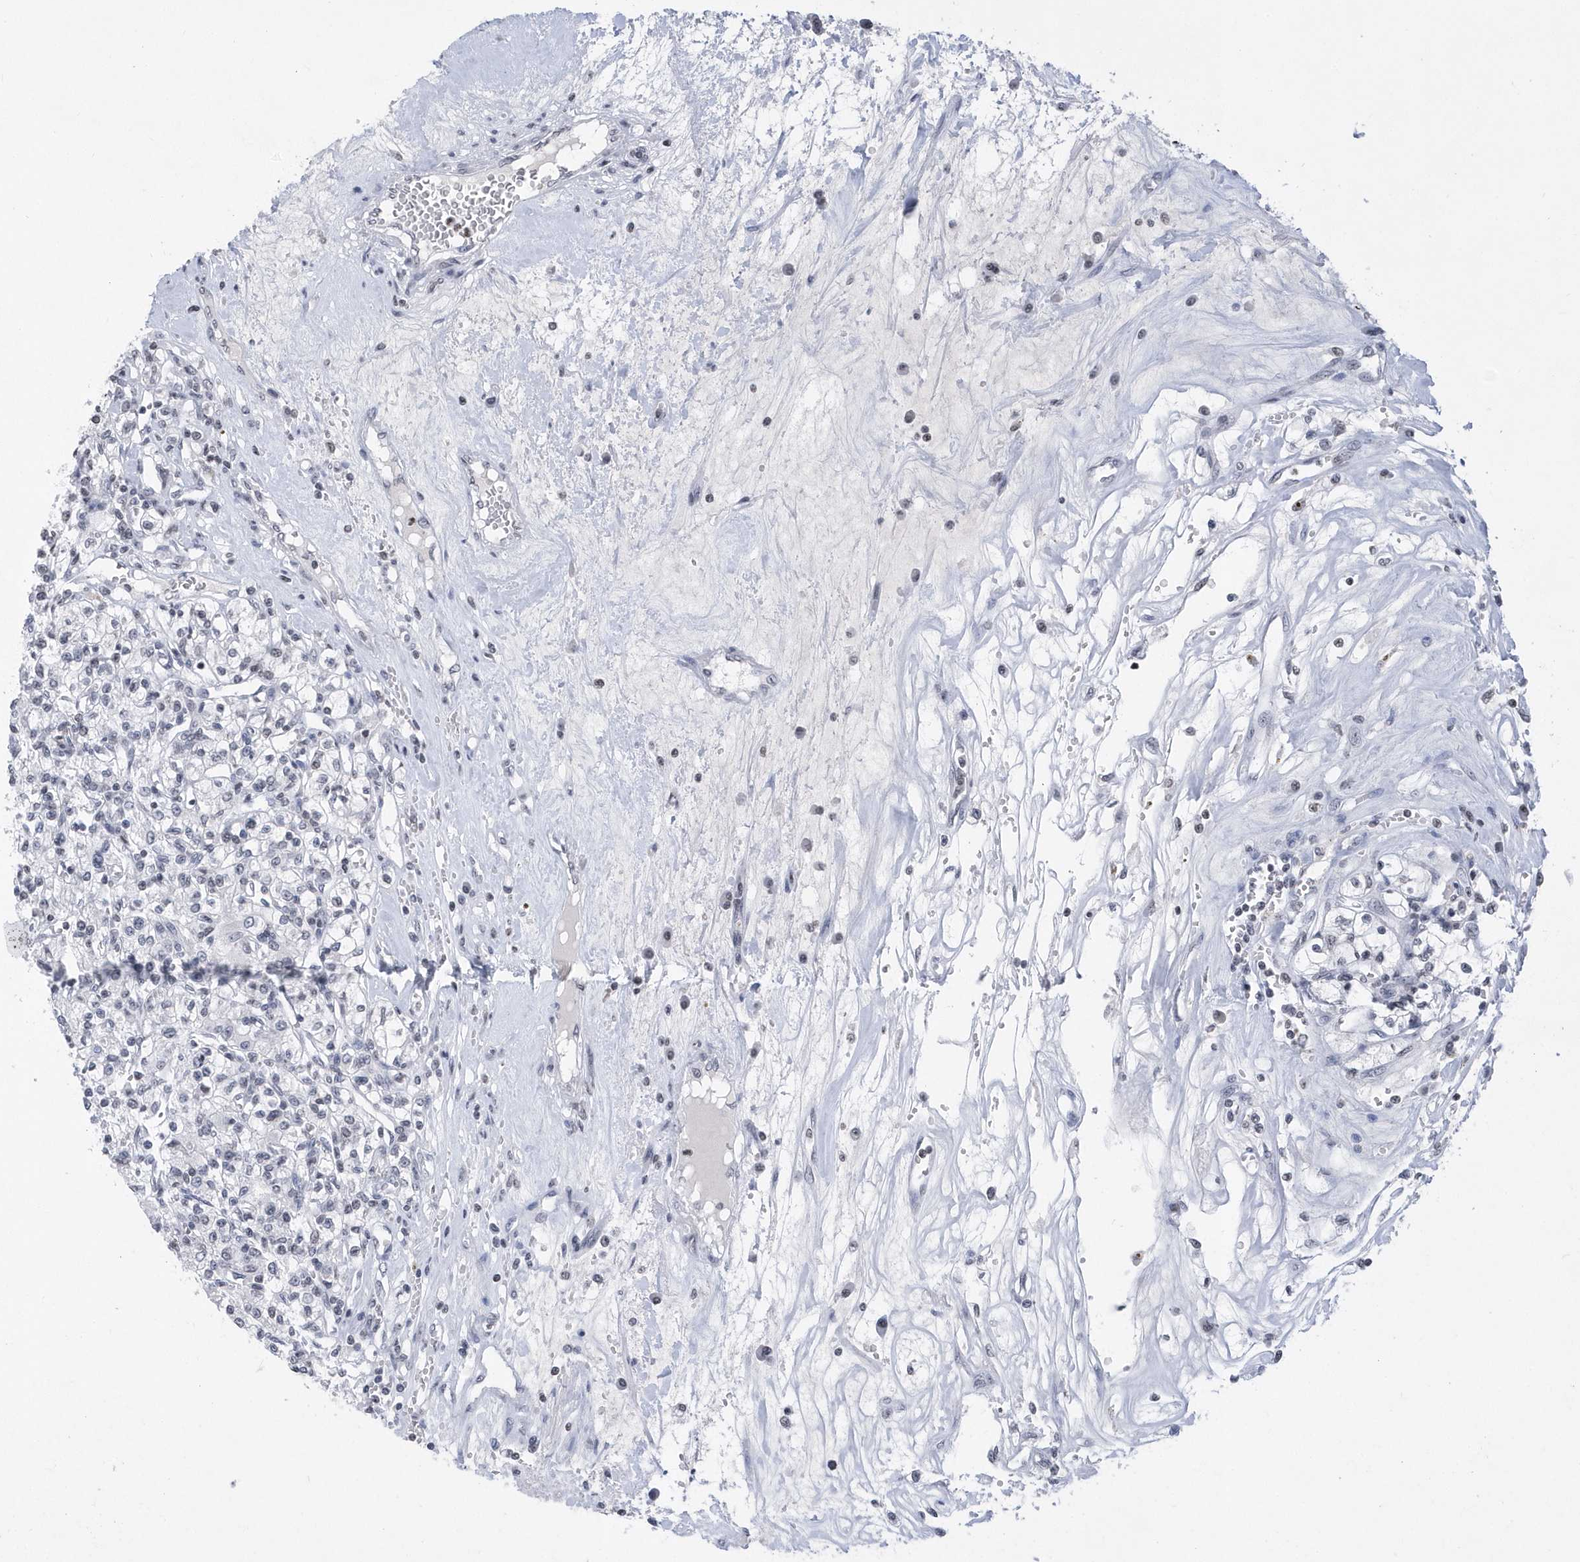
{"staining": {"intensity": "negative", "quantity": "none", "location": "none"}, "tissue": "renal cancer", "cell_type": "Tumor cells", "image_type": "cancer", "snomed": [{"axis": "morphology", "description": "Adenocarcinoma, NOS"}, {"axis": "topography", "description": "Kidney"}], "caption": "Immunohistochemistry histopathology image of renal cancer stained for a protein (brown), which shows no expression in tumor cells.", "gene": "VWA5B2", "patient": {"sex": "female", "age": 59}}